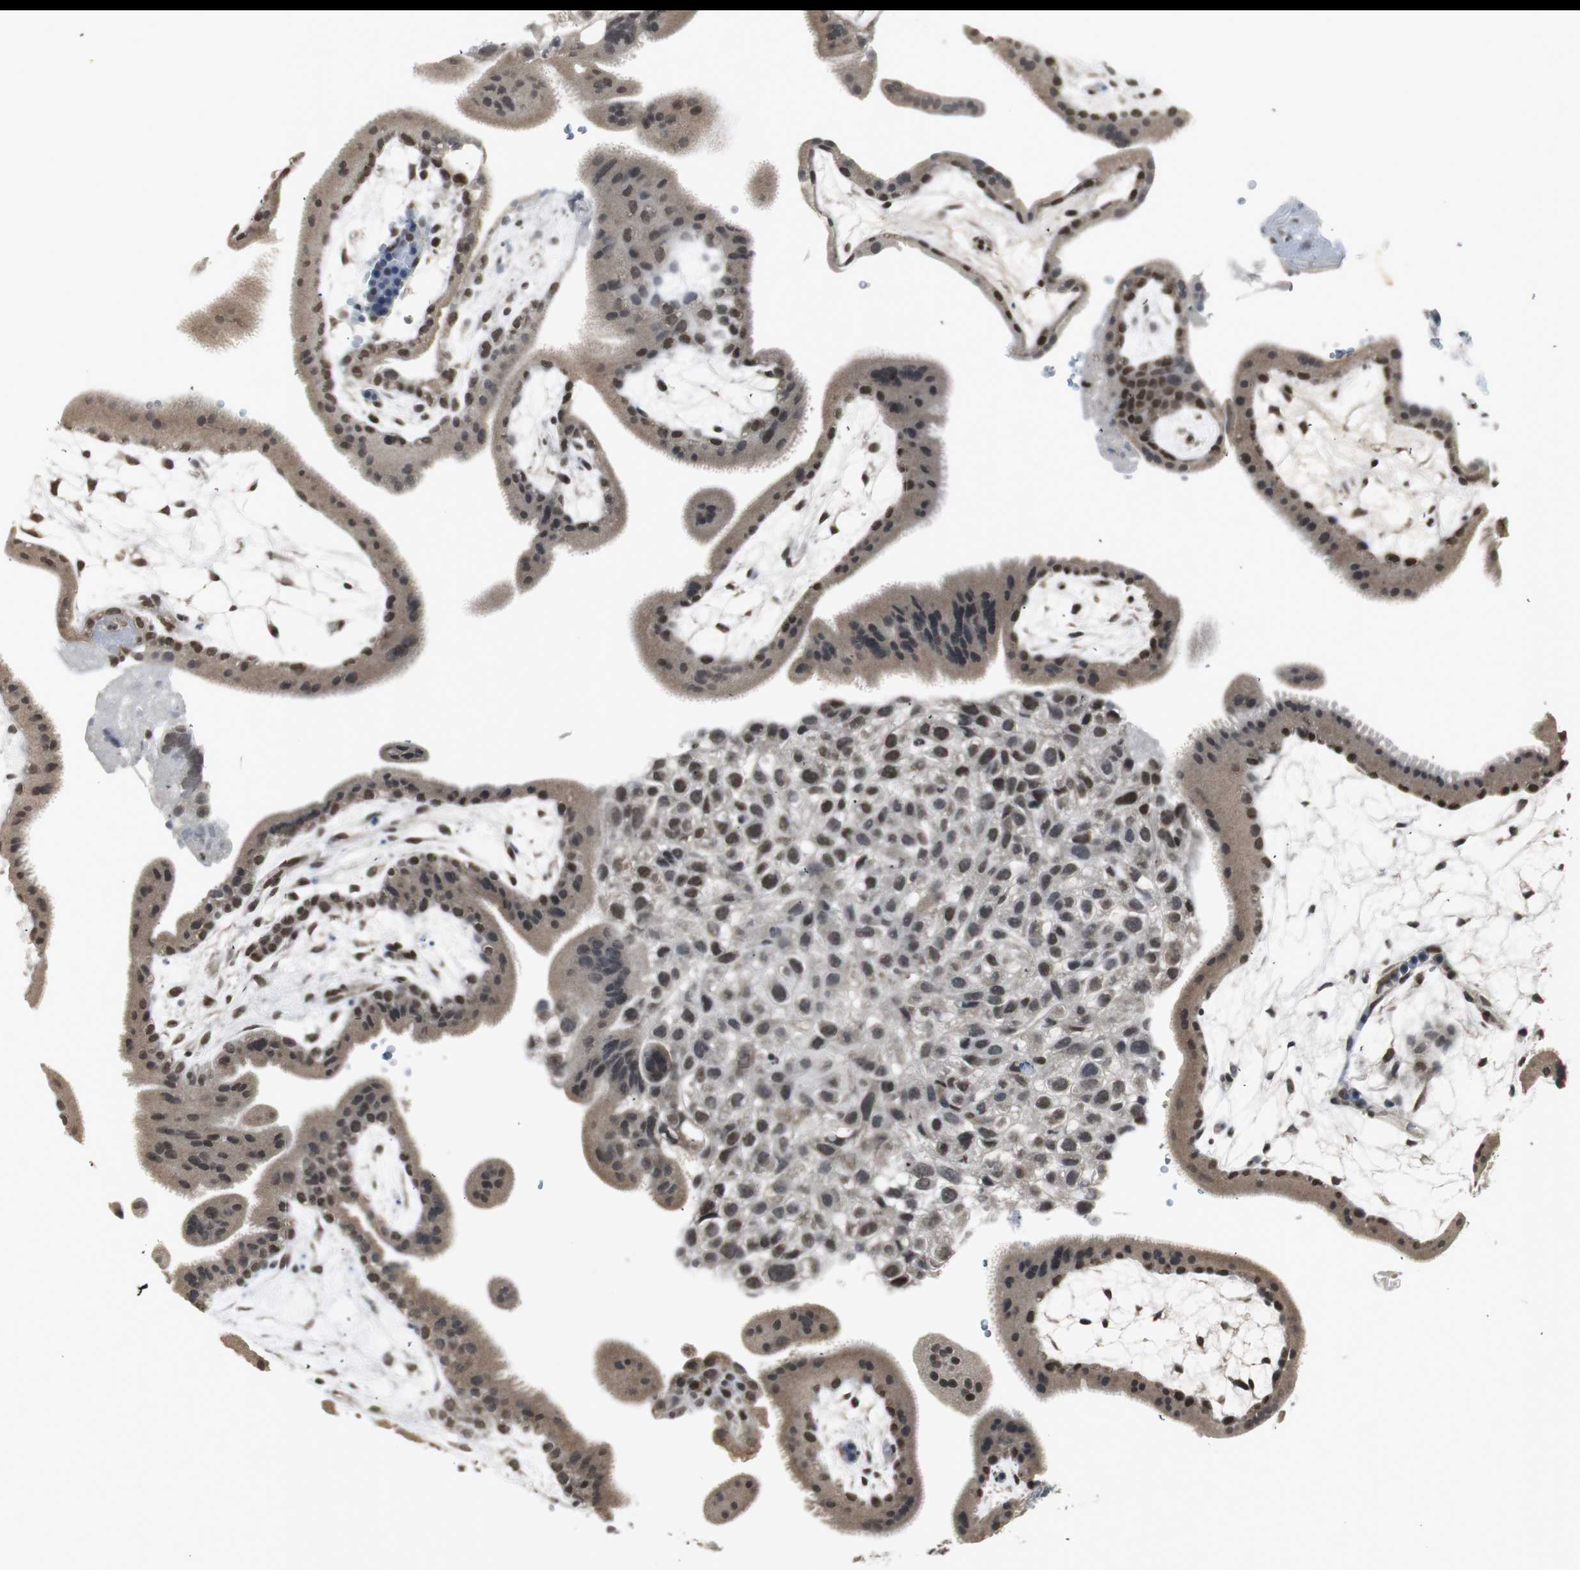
{"staining": {"intensity": "moderate", "quantity": ">75%", "location": "nuclear"}, "tissue": "placenta", "cell_type": "Decidual cells", "image_type": "normal", "snomed": [{"axis": "morphology", "description": "Normal tissue, NOS"}, {"axis": "topography", "description": "Placenta"}], "caption": "IHC histopathology image of benign human placenta stained for a protein (brown), which displays medium levels of moderate nuclear positivity in approximately >75% of decidual cells.", "gene": "MPG", "patient": {"sex": "female", "age": 19}}